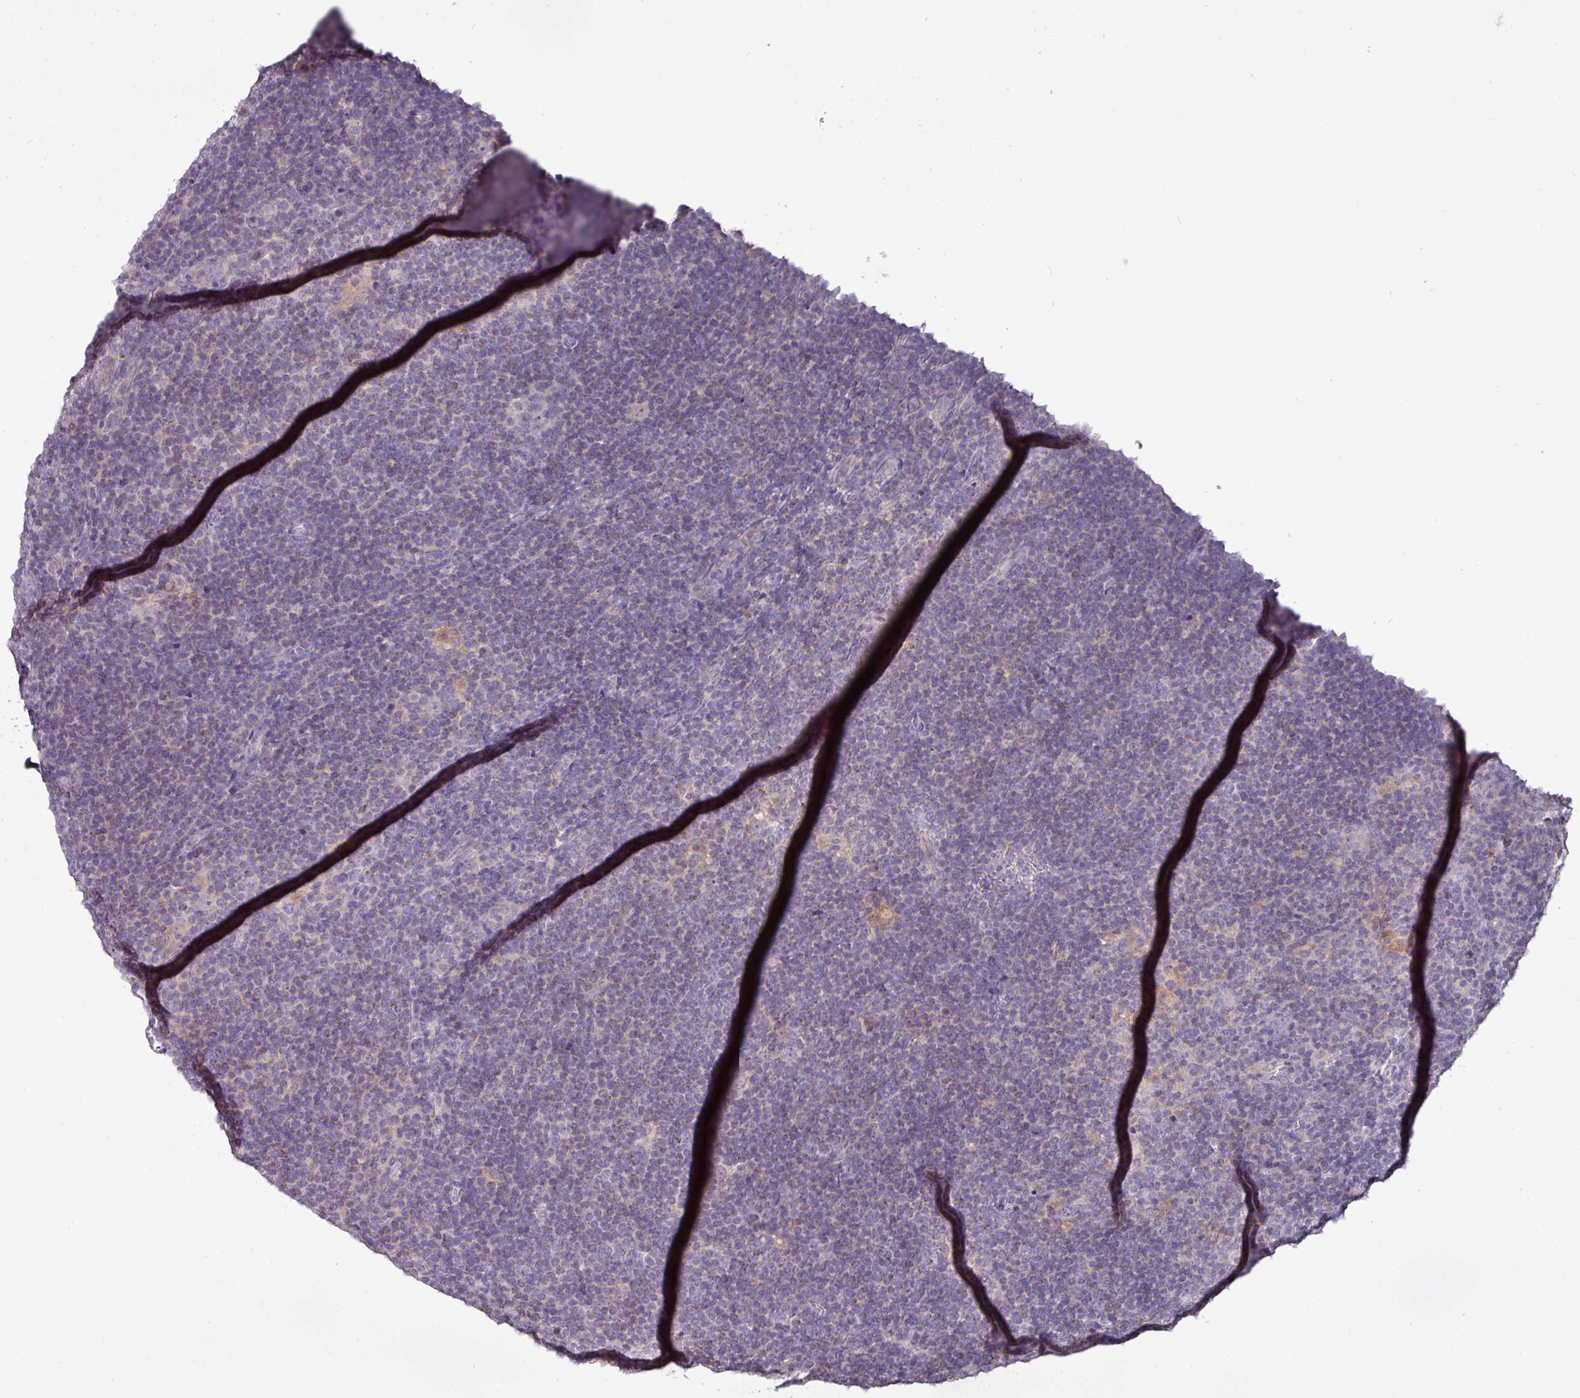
{"staining": {"intensity": "negative", "quantity": "none", "location": "none"}, "tissue": "lymphoma", "cell_type": "Tumor cells", "image_type": "cancer", "snomed": [{"axis": "morphology", "description": "Hodgkin's disease, NOS"}, {"axis": "topography", "description": "Lymph node"}], "caption": "Tumor cells are negative for protein expression in human lymphoma.", "gene": "TRAPPC1", "patient": {"sex": "female", "age": 57}}